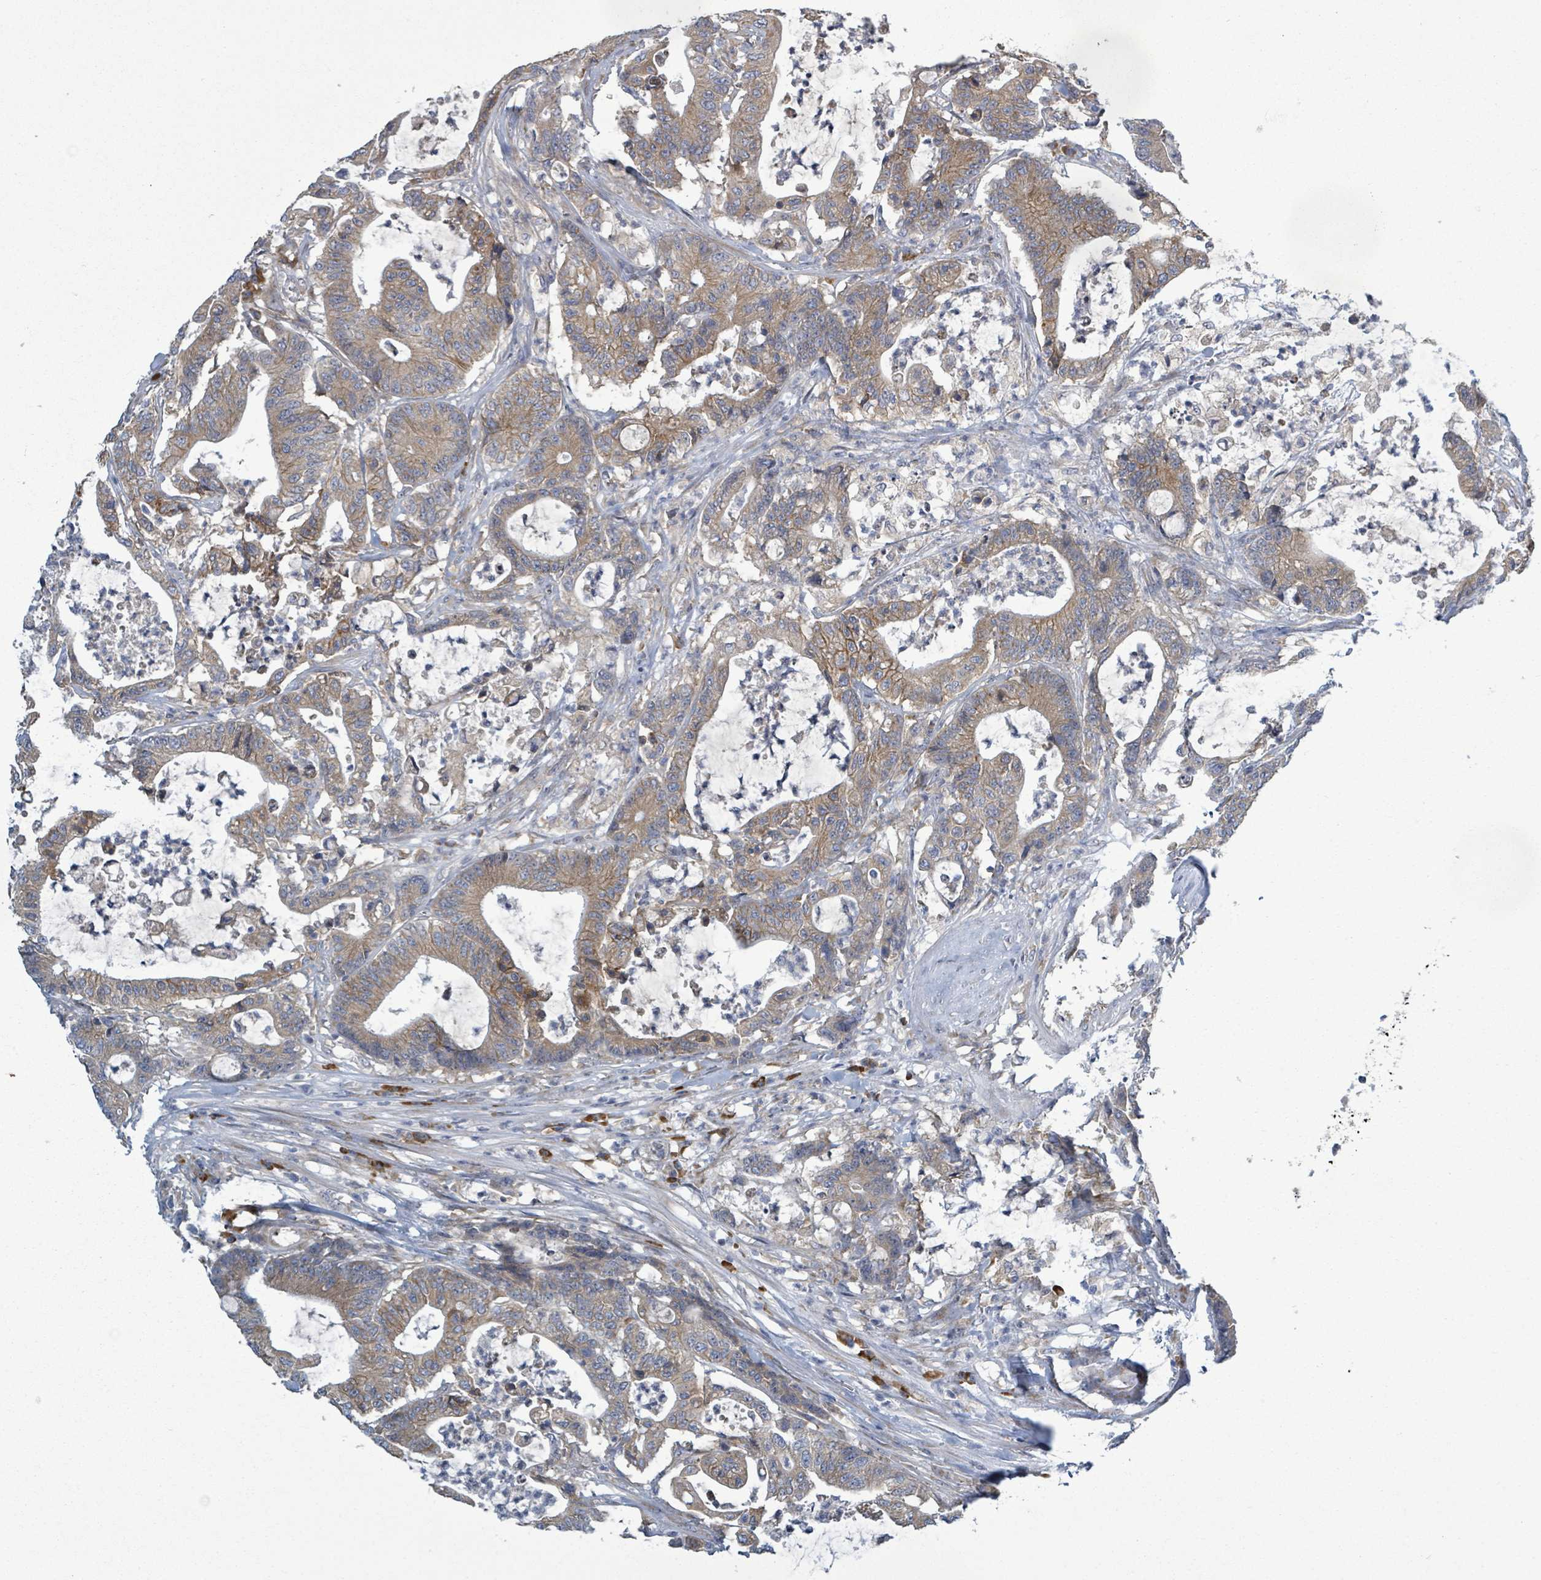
{"staining": {"intensity": "moderate", "quantity": ">75%", "location": "cytoplasmic/membranous"}, "tissue": "colorectal cancer", "cell_type": "Tumor cells", "image_type": "cancer", "snomed": [{"axis": "morphology", "description": "Adenocarcinoma, NOS"}, {"axis": "topography", "description": "Colon"}], "caption": "Immunohistochemistry (IHC) image of neoplastic tissue: colorectal adenocarcinoma stained using IHC displays medium levels of moderate protein expression localized specifically in the cytoplasmic/membranous of tumor cells, appearing as a cytoplasmic/membranous brown color.", "gene": "ATP13A1", "patient": {"sex": "female", "age": 84}}